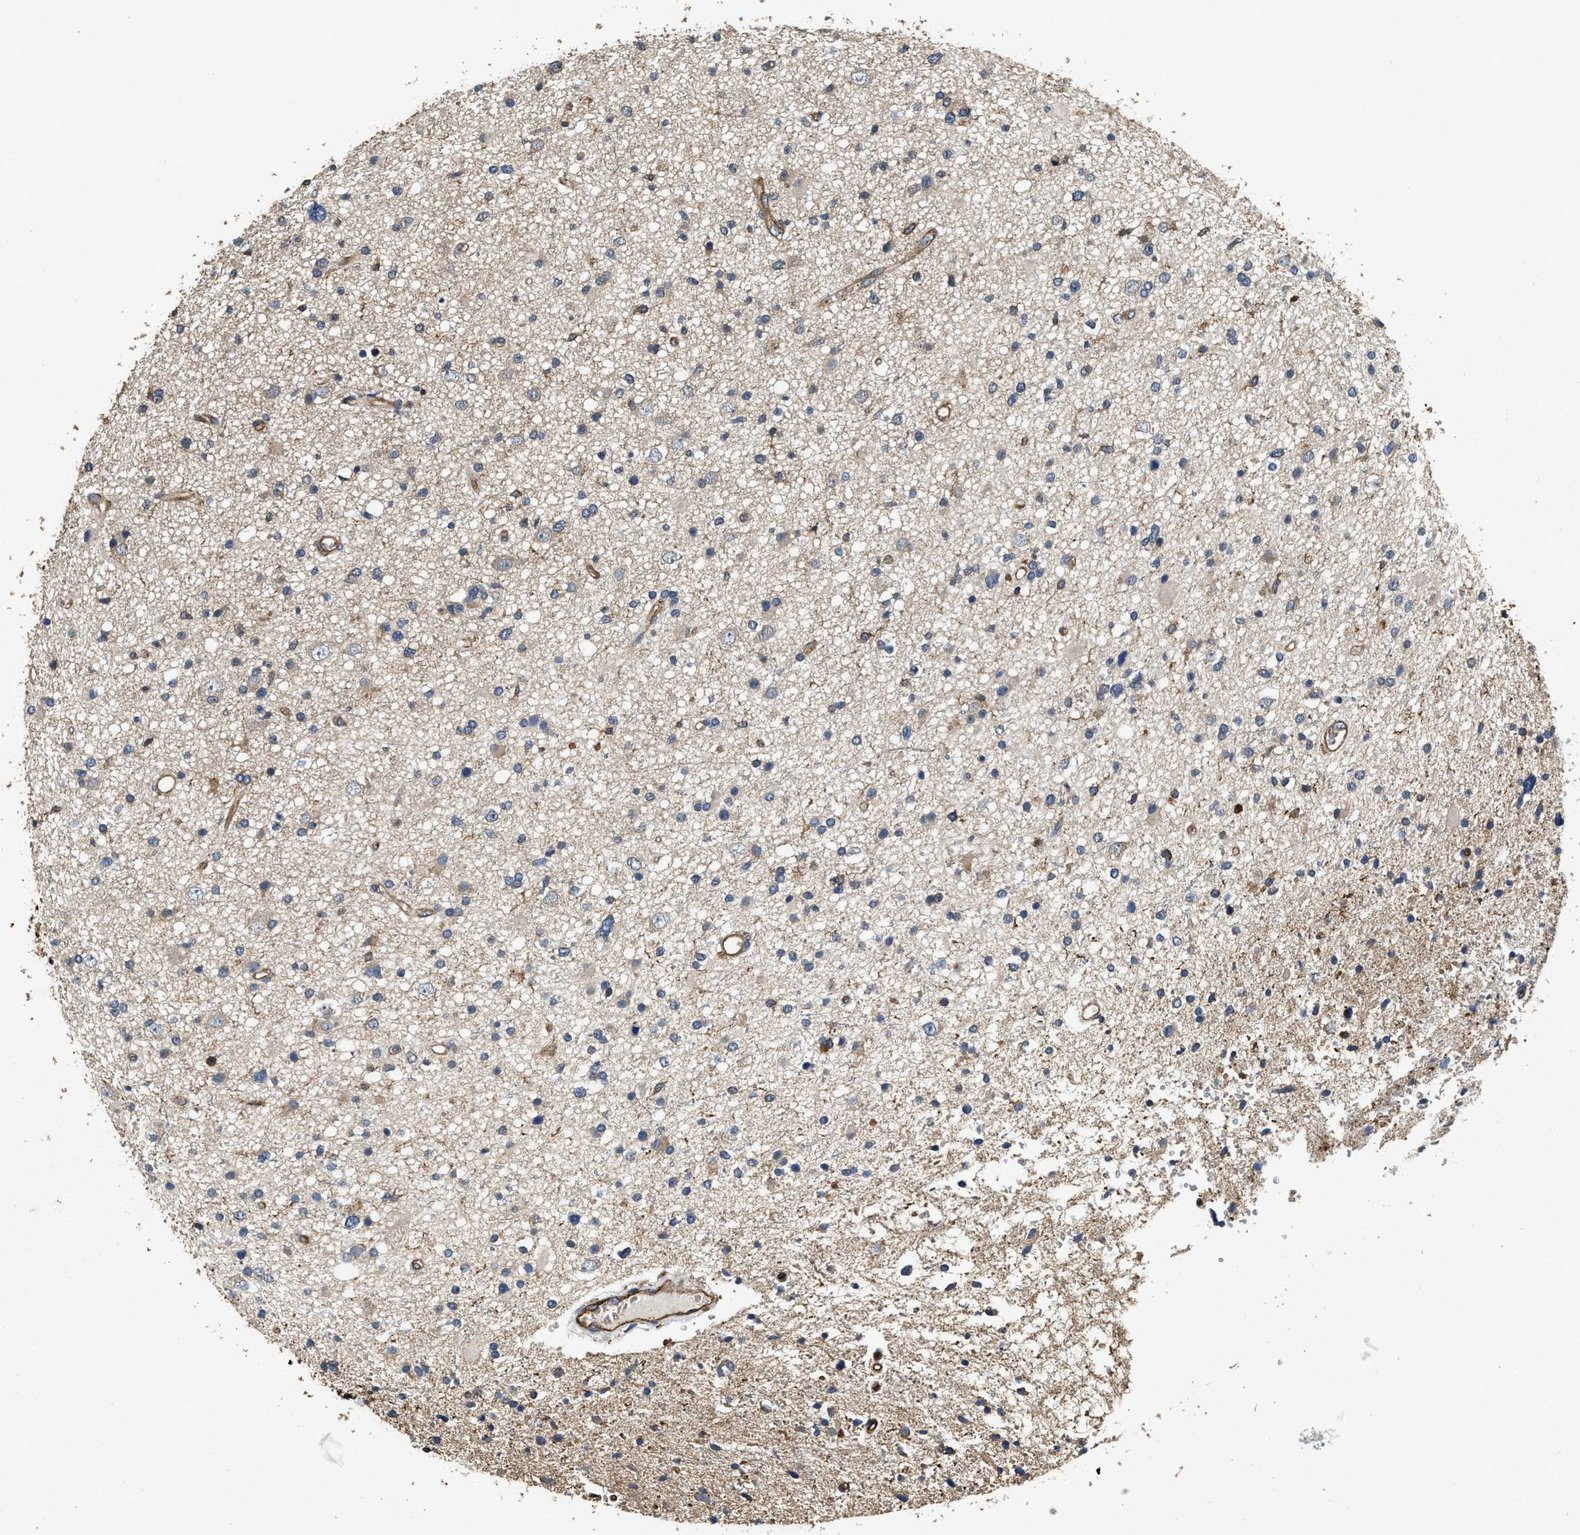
{"staining": {"intensity": "weak", "quantity": "<25%", "location": "cytoplasmic/membranous"}, "tissue": "glioma", "cell_type": "Tumor cells", "image_type": "cancer", "snomed": [{"axis": "morphology", "description": "Glioma, malignant, High grade"}, {"axis": "topography", "description": "Brain"}], "caption": "Immunohistochemistry (IHC) image of neoplastic tissue: human malignant high-grade glioma stained with DAB (3,3'-diaminobenzidine) shows no significant protein staining in tumor cells.", "gene": "LINGO2", "patient": {"sex": "male", "age": 33}}